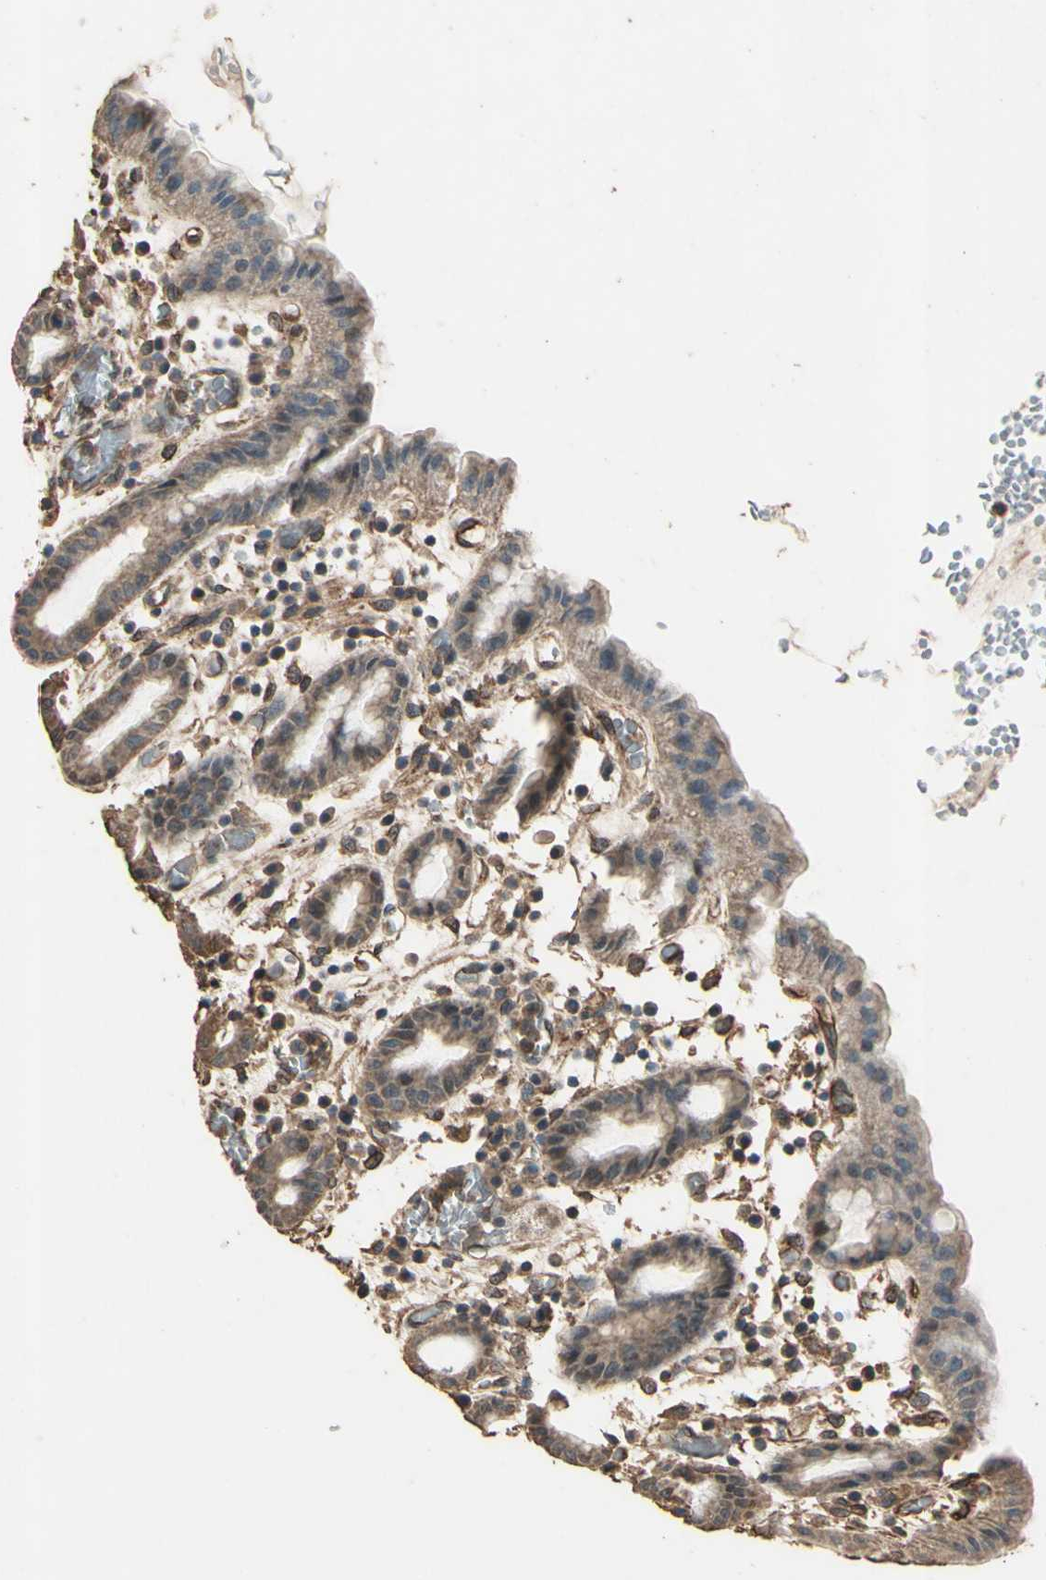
{"staining": {"intensity": "moderate", "quantity": ">75%", "location": "cytoplasmic/membranous"}, "tissue": "stomach", "cell_type": "Glandular cells", "image_type": "normal", "snomed": [{"axis": "morphology", "description": "Normal tissue, NOS"}, {"axis": "topography", "description": "Stomach, upper"}], "caption": "This photomicrograph reveals IHC staining of benign human stomach, with medium moderate cytoplasmic/membranous staining in approximately >75% of glandular cells.", "gene": "TSPO", "patient": {"sex": "male", "age": 68}}